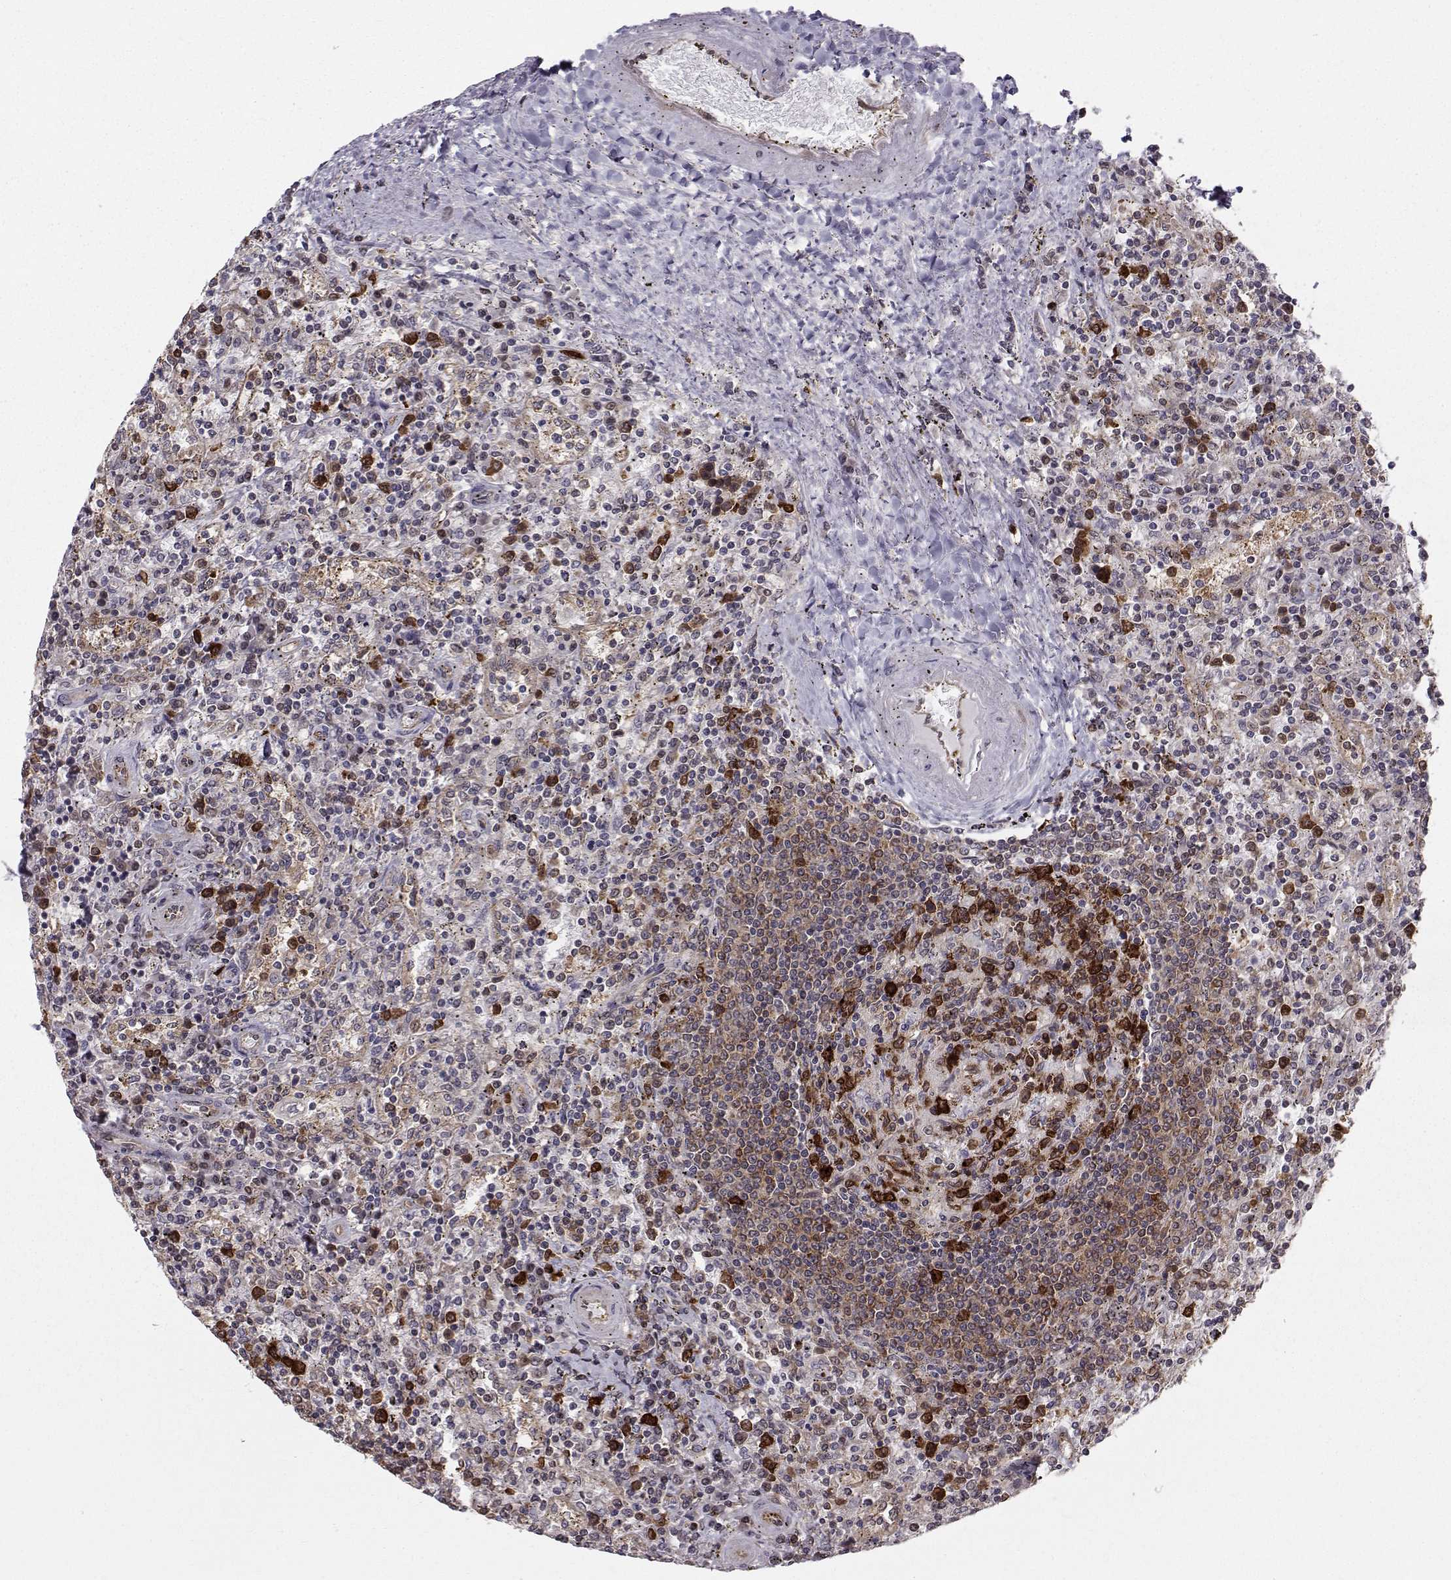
{"staining": {"intensity": "negative", "quantity": "none", "location": "none"}, "tissue": "lymphoma", "cell_type": "Tumor cells", "image_type": "cancer", "snomed": [{"axis": "morphology", "description": "Malignant lymphoma, non-Hodgkin's type, Low grade"}, {"axis": "topography", "description": "Spleen"}], "caption": "The immunohistochemistry (IHC) histopathology image has no significant expression in tumor cells of lymphoma tissue.", "gene": "HSP90AB1", "patient": {"sex": "male", "age": 62}}